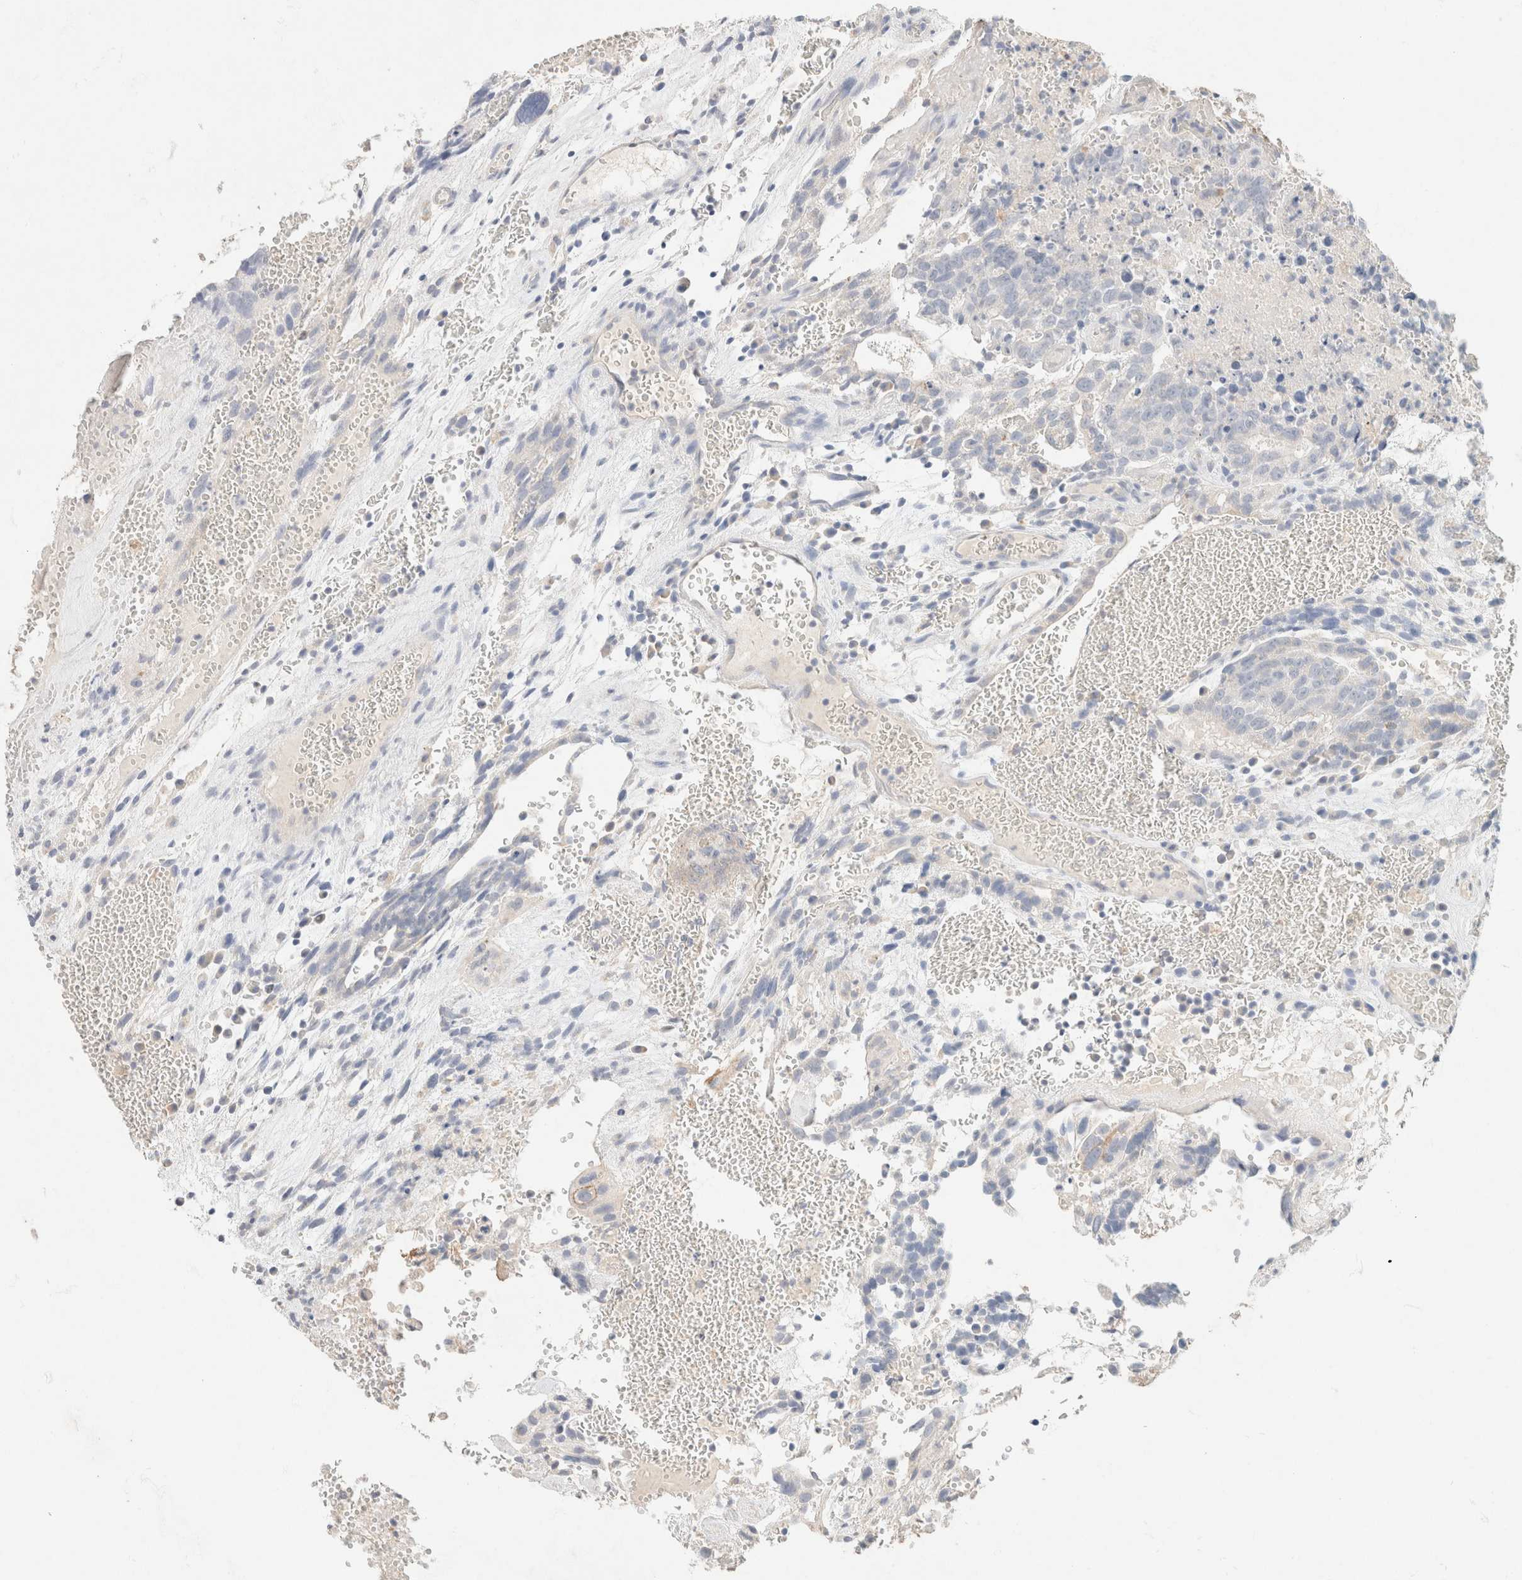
{"staining": {"intensity": "negative", "quantity": "none", "location": "none"}, "tissue": "testis cancer", "cell_type": "Tumor cells", "image_type": "cancer", "snomed": [{"axis": "morphology", "description": "Seminoma, NOS"}, {"axis": "morphology", "description": "Carcinoma, Embryonal, NOS"}, {"axis": "topography", "description": "Testis"}], "caption": "This histopathology image is of seminoma (testis) stained with immunohistochemistry (IHC) to label a protein in brown with the nuclei are counter-stained blue. There is no expression in tumor cells.", "gene": "CA12", "patient": {"sex": "male", "age": 52}}